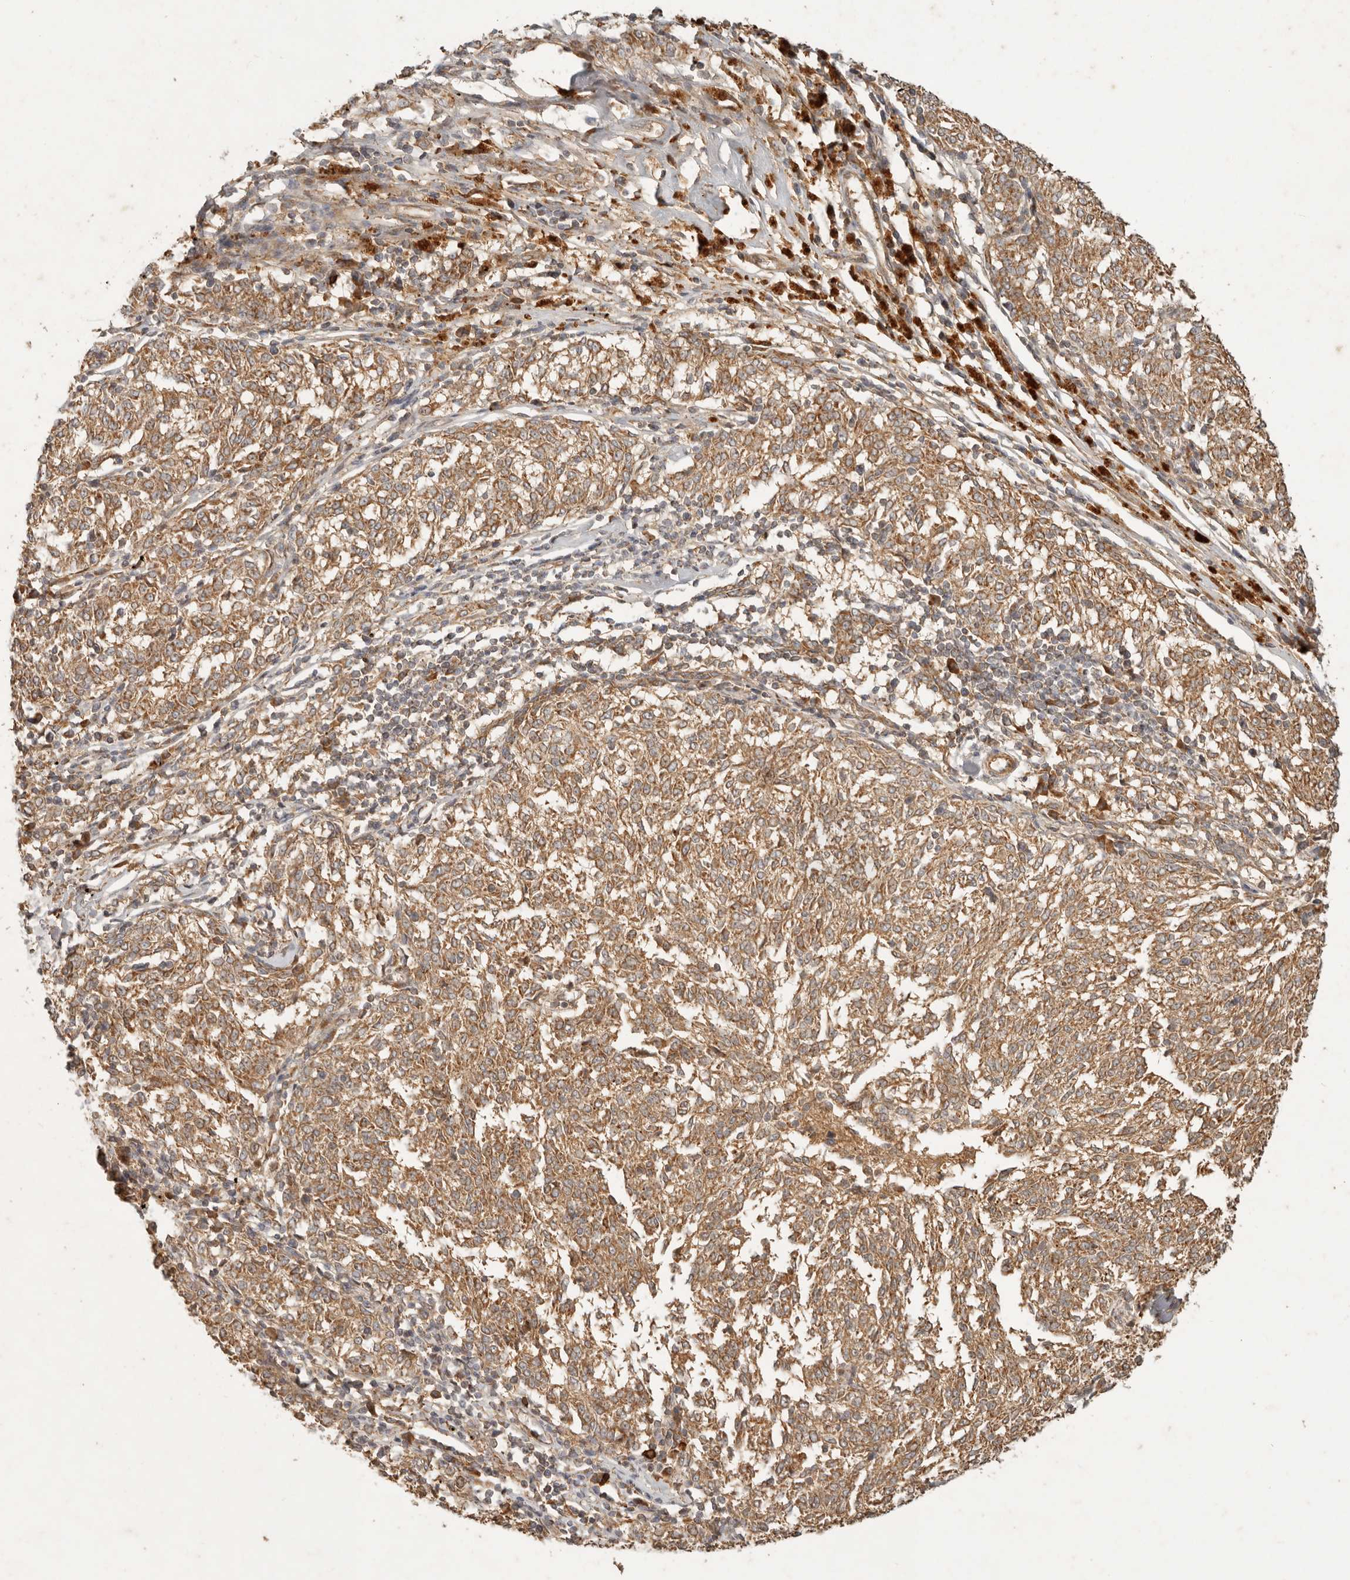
{"staining": {"intensity": "moderate", "quantity": ">75%", "location": "cytoplasmic/membranous"}, "tissue": "melanoma", "cell_type": "Tumor cells", "image_type": "cancer", "snomed": [{"axis": "morphology", "description": "Malignant melanoma, NOS"}, {"axis": "topography", "description": "Skin"}], "caption": "Immunohistochemical staining of human melanoma reveals medium levels of moderate cytoplasmic/membranous protein staining in about >75% of tumor cells.", "gene": "CLEC4C", "patient": {"sex": "female", "age": 72}}